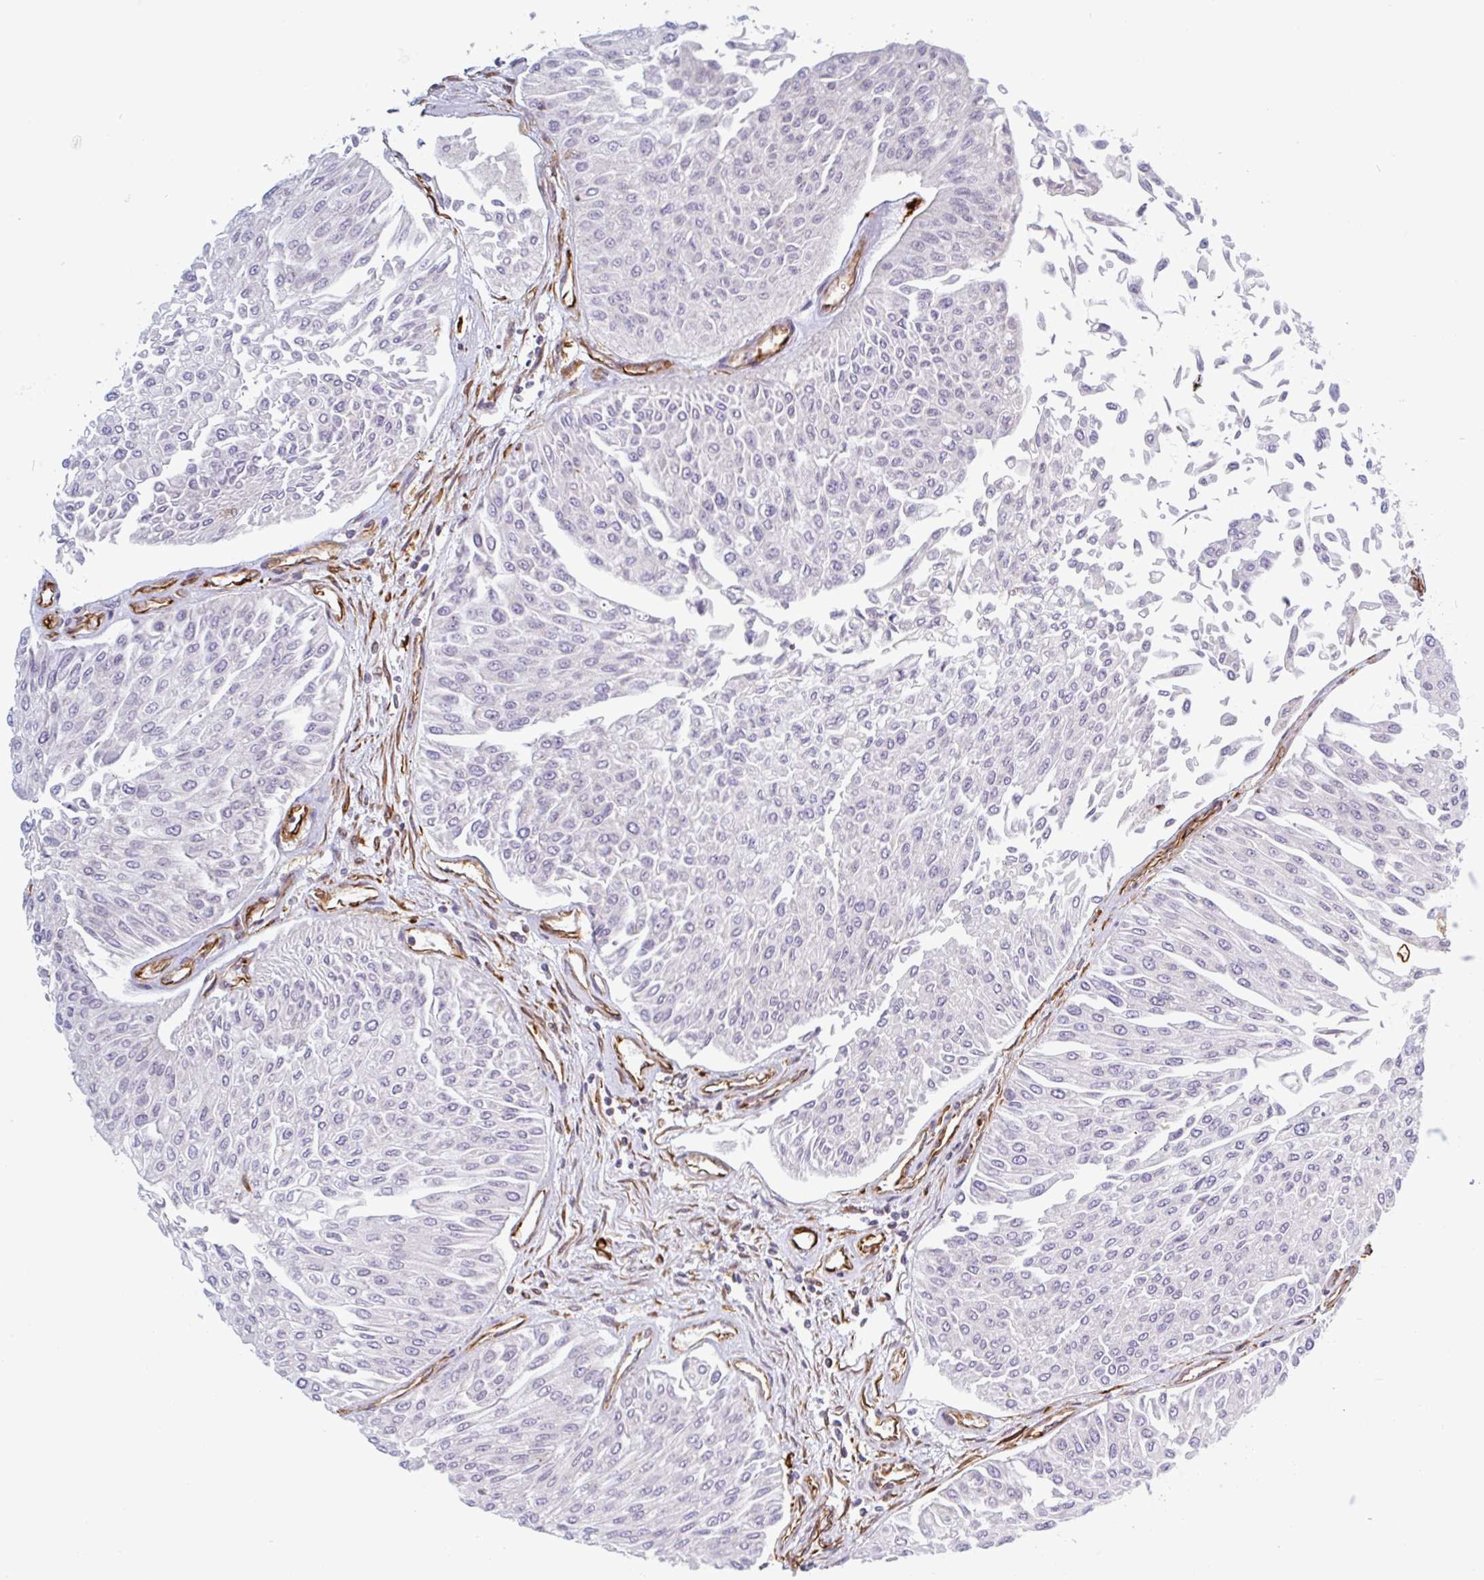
{"staining": {"intensity": "negative", "quantity": "none", "location": "none"}, "tissue": "urothelial cancer", "cell_type": "Tumor cells", "image_type": "cancer", "snomed": [{"axis": "morphology", "description": "Urothelial carcinoma, Low grade"}, {"axis": "topography", "description": "Urinary bladder"}], "caption": "DAB immunohistochemical staining of urothelial carcinoma (low-grade) displays no significant staining in tumor cells.", "gene": "PPFIA1", "patient": {"sex": "male", "age": 67}}